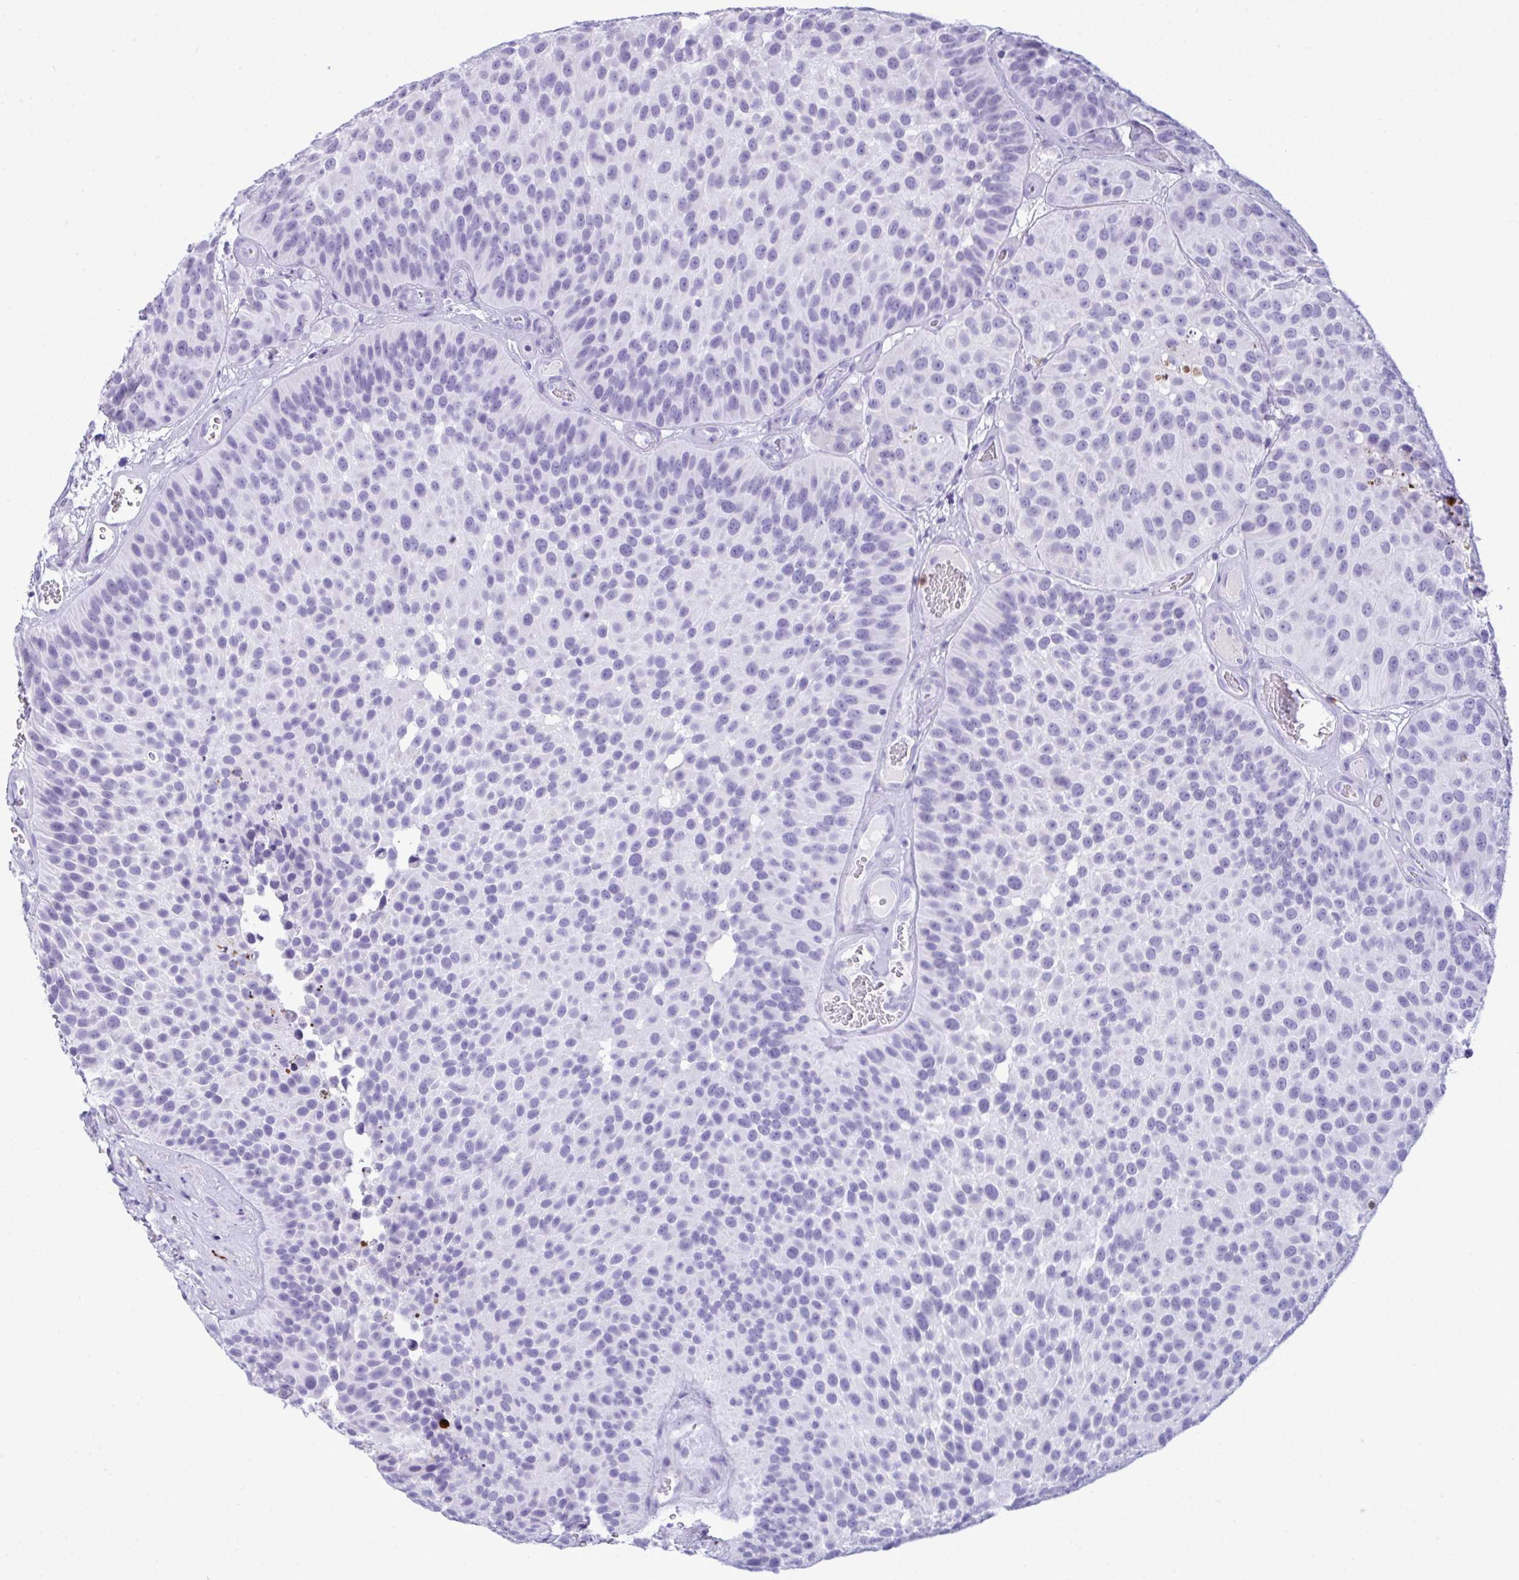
{"staining": {"intensity": "negative", "quantity": "none", "location": "none"}, "tissue": "urothelial cancer", "cell_type": "Tumor cells", "image_type": "cancer", "snomed": [{"axis": "morphology", "description": "Urothelial carcinoma, Low grade"}, {"axis": "topography", "description": "Urinary bladder"}], "caption": "Tumor cells are negative for brown protein staining in urothelial cancer.", "gene": "ARHGAP42", "patient": {"sex": "male", "age": 76}}